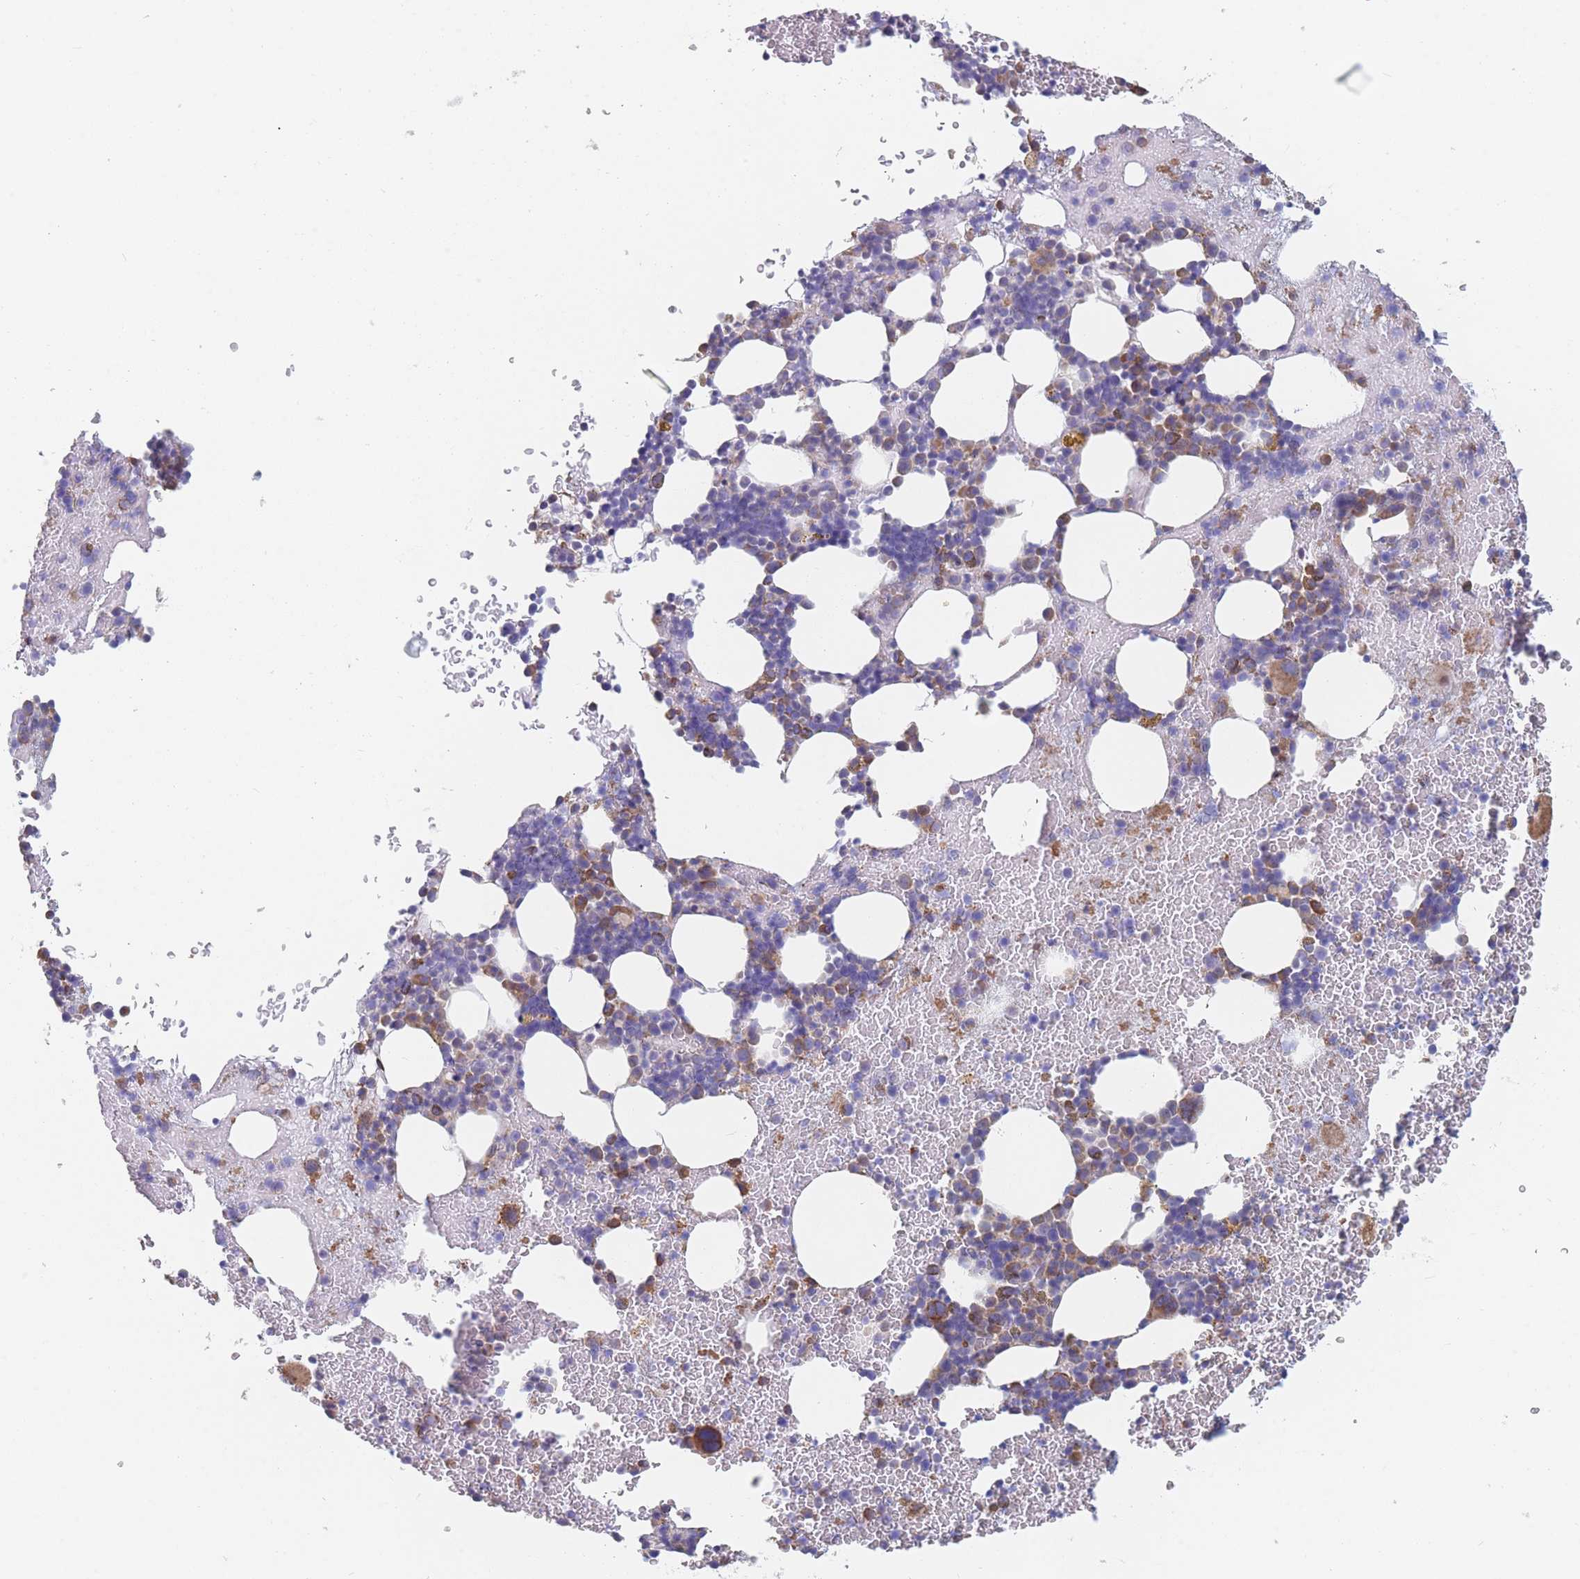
{"staining": {"intensity": "moderate", "quantity": "<25%", "location": "cytoplasmic/membranous"}, "tissue": "bone marrow", "cell_type": "Hematopoietic cells", "image_type": "normal", "snomed": [{"axis": "morphology", "description": "Normal tissue, NOS"}, {"axis": "topography", "description": "Bone marrow"}], "caption": "Protein positivity by IHC demonstrates moderate cytoplasmic/membranous positivity in about <25% of hematopoietic cells in benign bone marrow.", "gene": "OR7C2", "patient": {"sex": "male", "age": 26}}